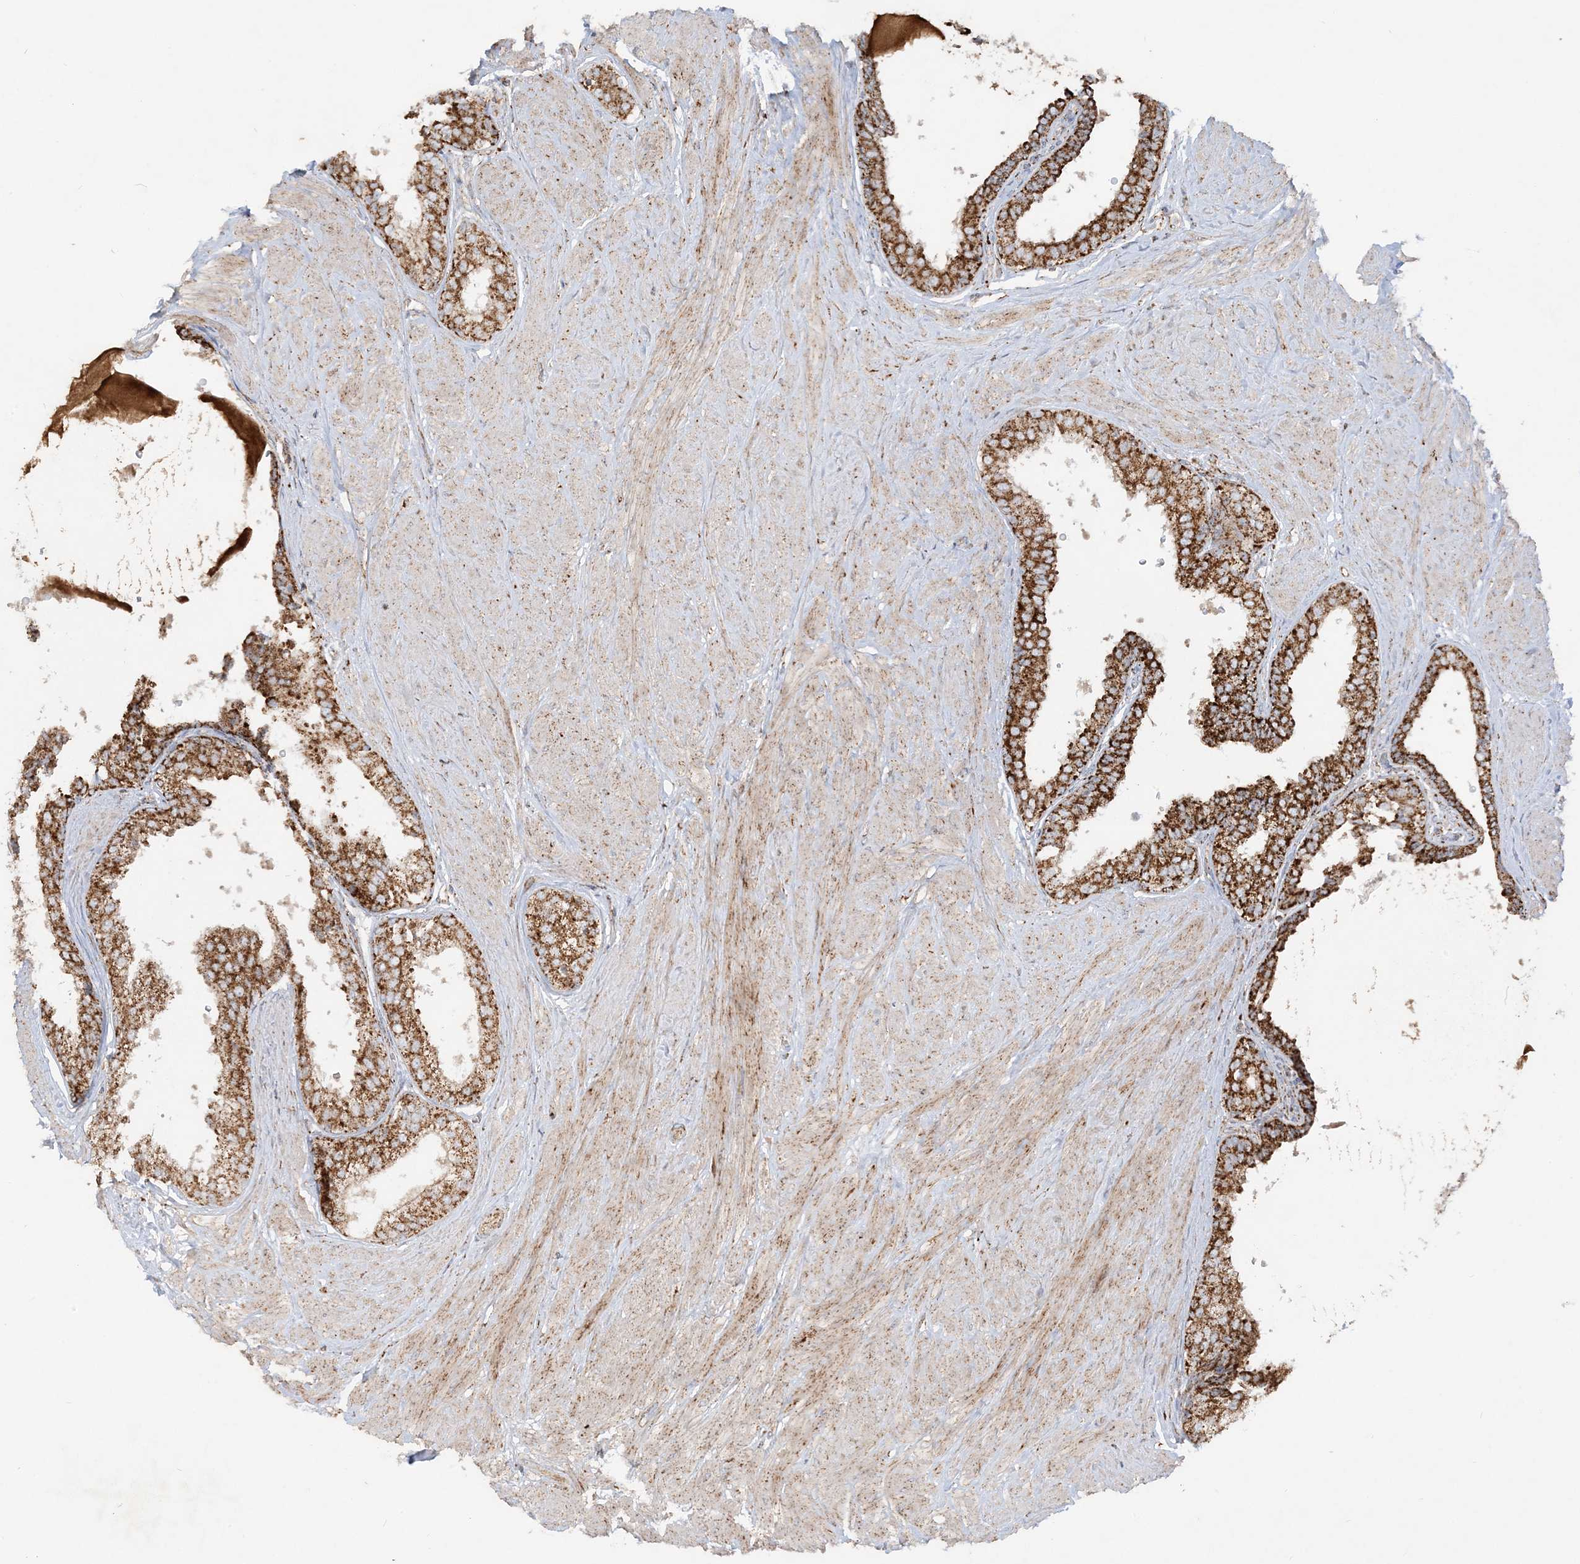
{"staining": {"intensity": "strong", "quantity": ">75%", "location": "cytoplasmic/membranous"}, "tissue": "prostate", "cell_type": "Glandular cells", "image_type": "normal", "snomed": [{"axis": "morphology", "description": "Normal tissue, NOS"}, {"axis": "topography", "description": "Prostate"}], "caption": "Approximately >75% of glandular cells in normal human prostate demonstrate strong cytoplasmic/membranous protein expression as visualized by brown immunohistochemical staining.", "gene": "NDUFAF3", "patient": {"sex": "male", "age": 48}}